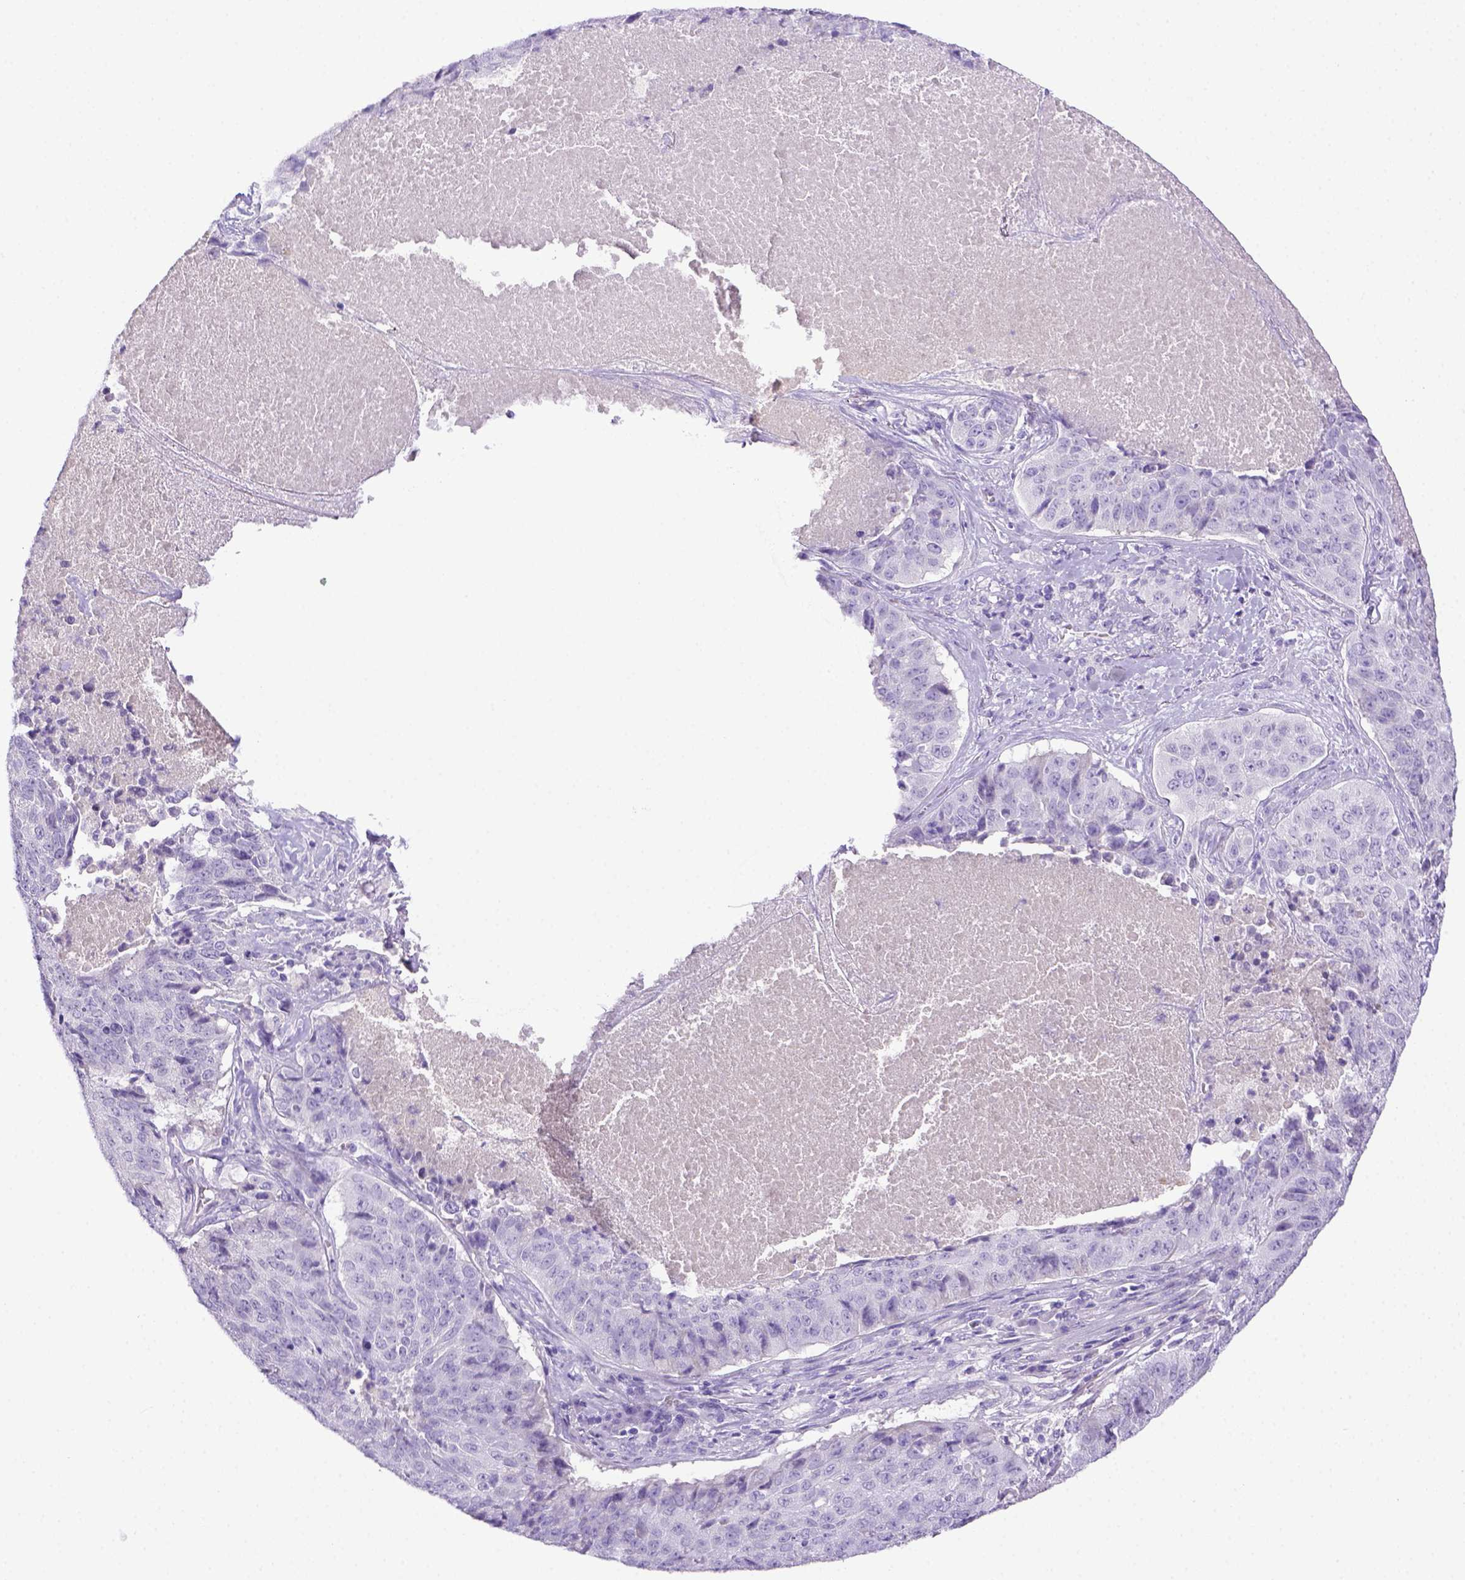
{"staining": {"intensity": "negative", "quantity": "none", "location": "none"}, "tissue": "lung cancer", "cell_type": "Tumor cells", "image_type": "cancer", "snomed": [{"axis": "morphology", "description": "Normal tissue, NOS"}, {"axis": "morphology", "description": "Squamous cell carcinoma, NOS"}, {"axis": "topography", "description": "Bronchus"}, {"axis": "topography", "description": "Lung"}], "caption": "Lung squamous cell carcinoma was stained to show a protein in brown. There is no significant expression in tumor cells.", "gene": "ITIH4", "patient": {"sex": "male", "age": 64}}